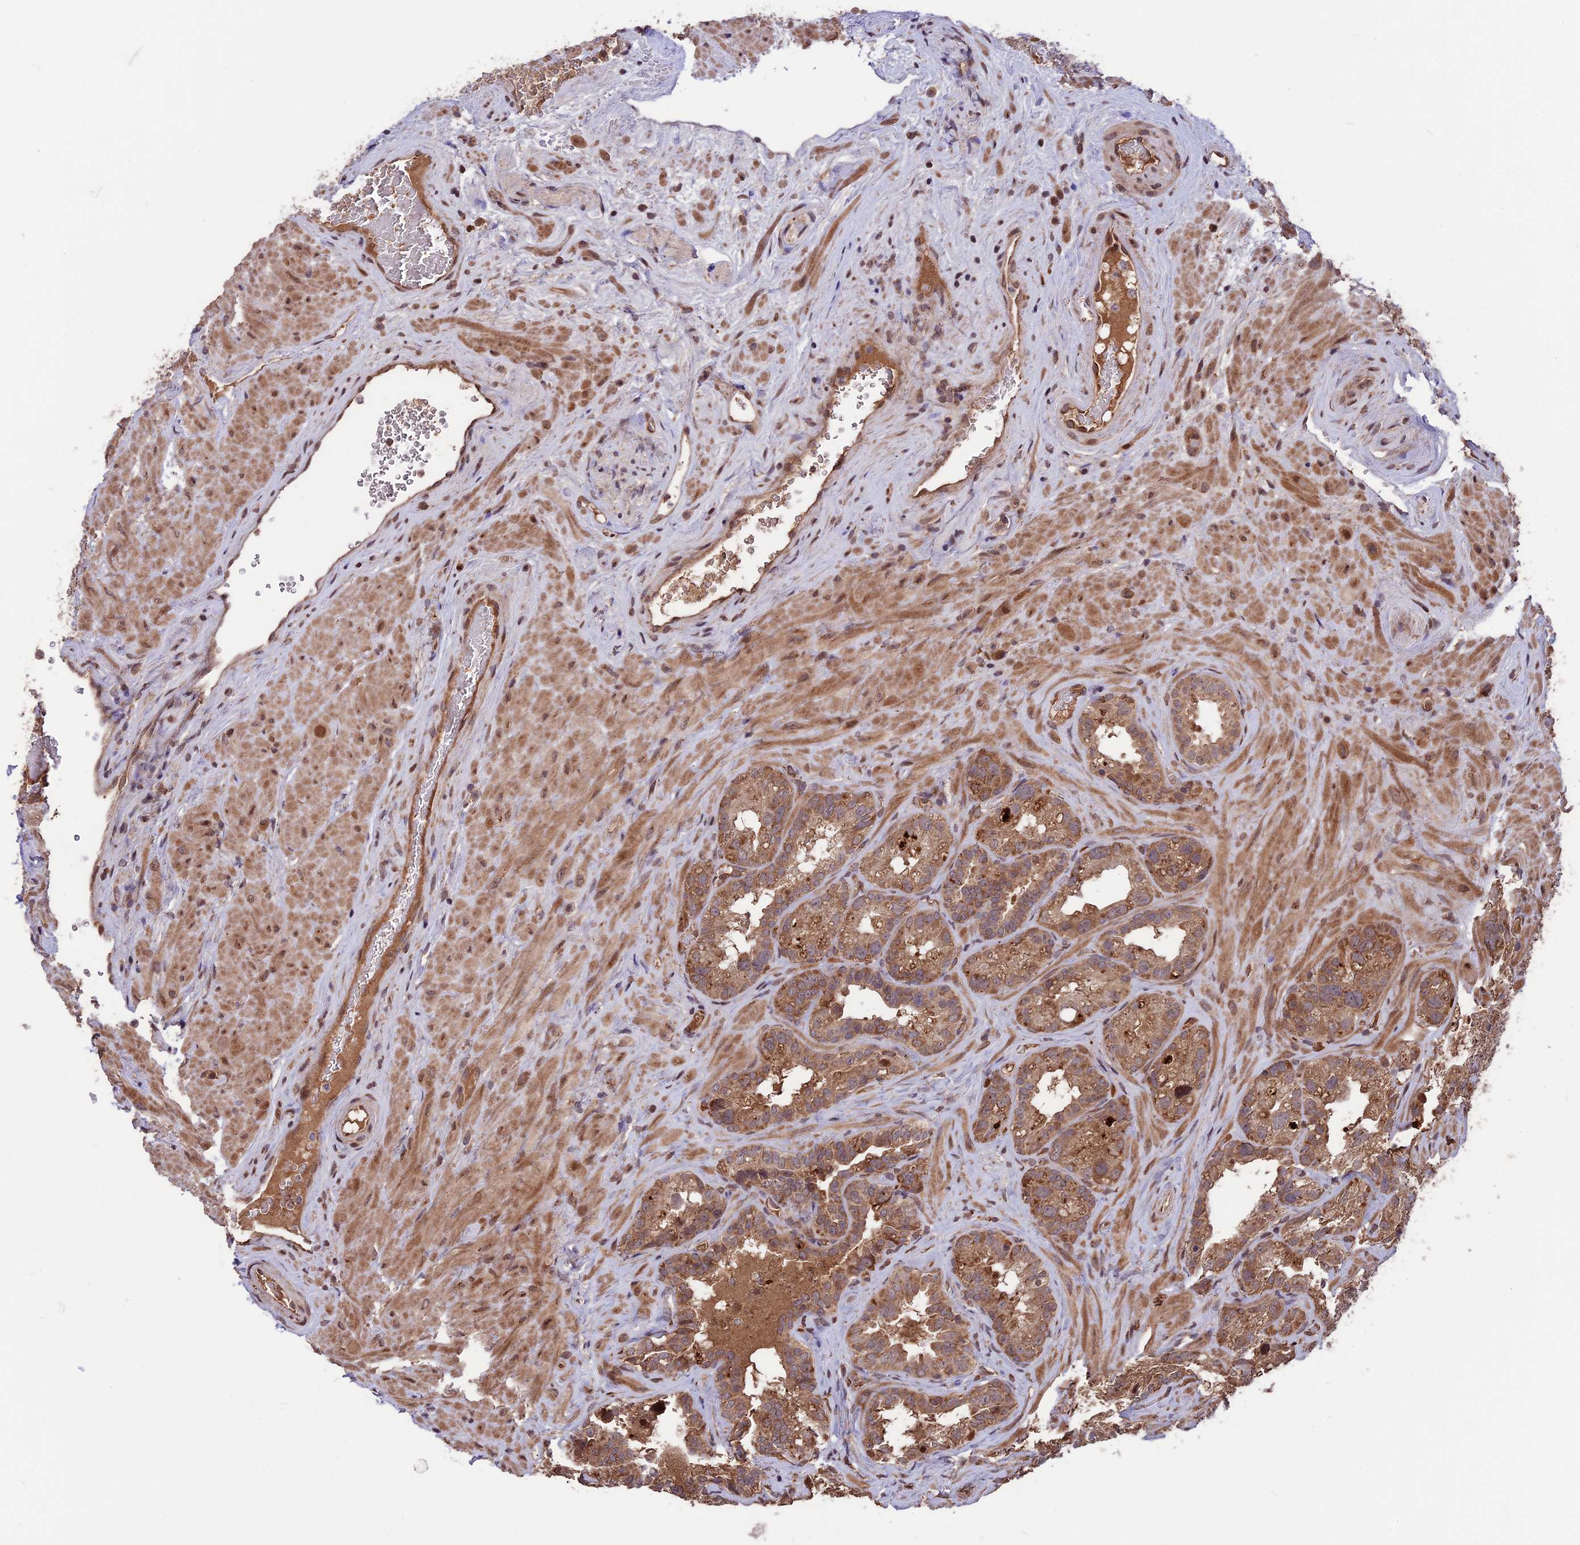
{"staining": {"intensity": "moderate", "quantity": ">75%", "location": "cytoplasmic/membranous"}, "tissue": "seminal vesicle", "cell_type": "Glandular cells", "image_type": "normal", "snomed": [{"axis": "morphology", "description": "Normal tissue, NOS"}, {"axis": "topography", "description": "Seminal veicle"}, {"axis": "topography", "description": "Peripheral nerve tissue"}], "caption": "Brown immunohistochemical staining in unremarkable seminal vesicle reveals moderate cytoplasmic/membranous expression in about >75% of glandular cells.", "gene": "ZNF598", "patient": {"sex": "male", "age": 67}}